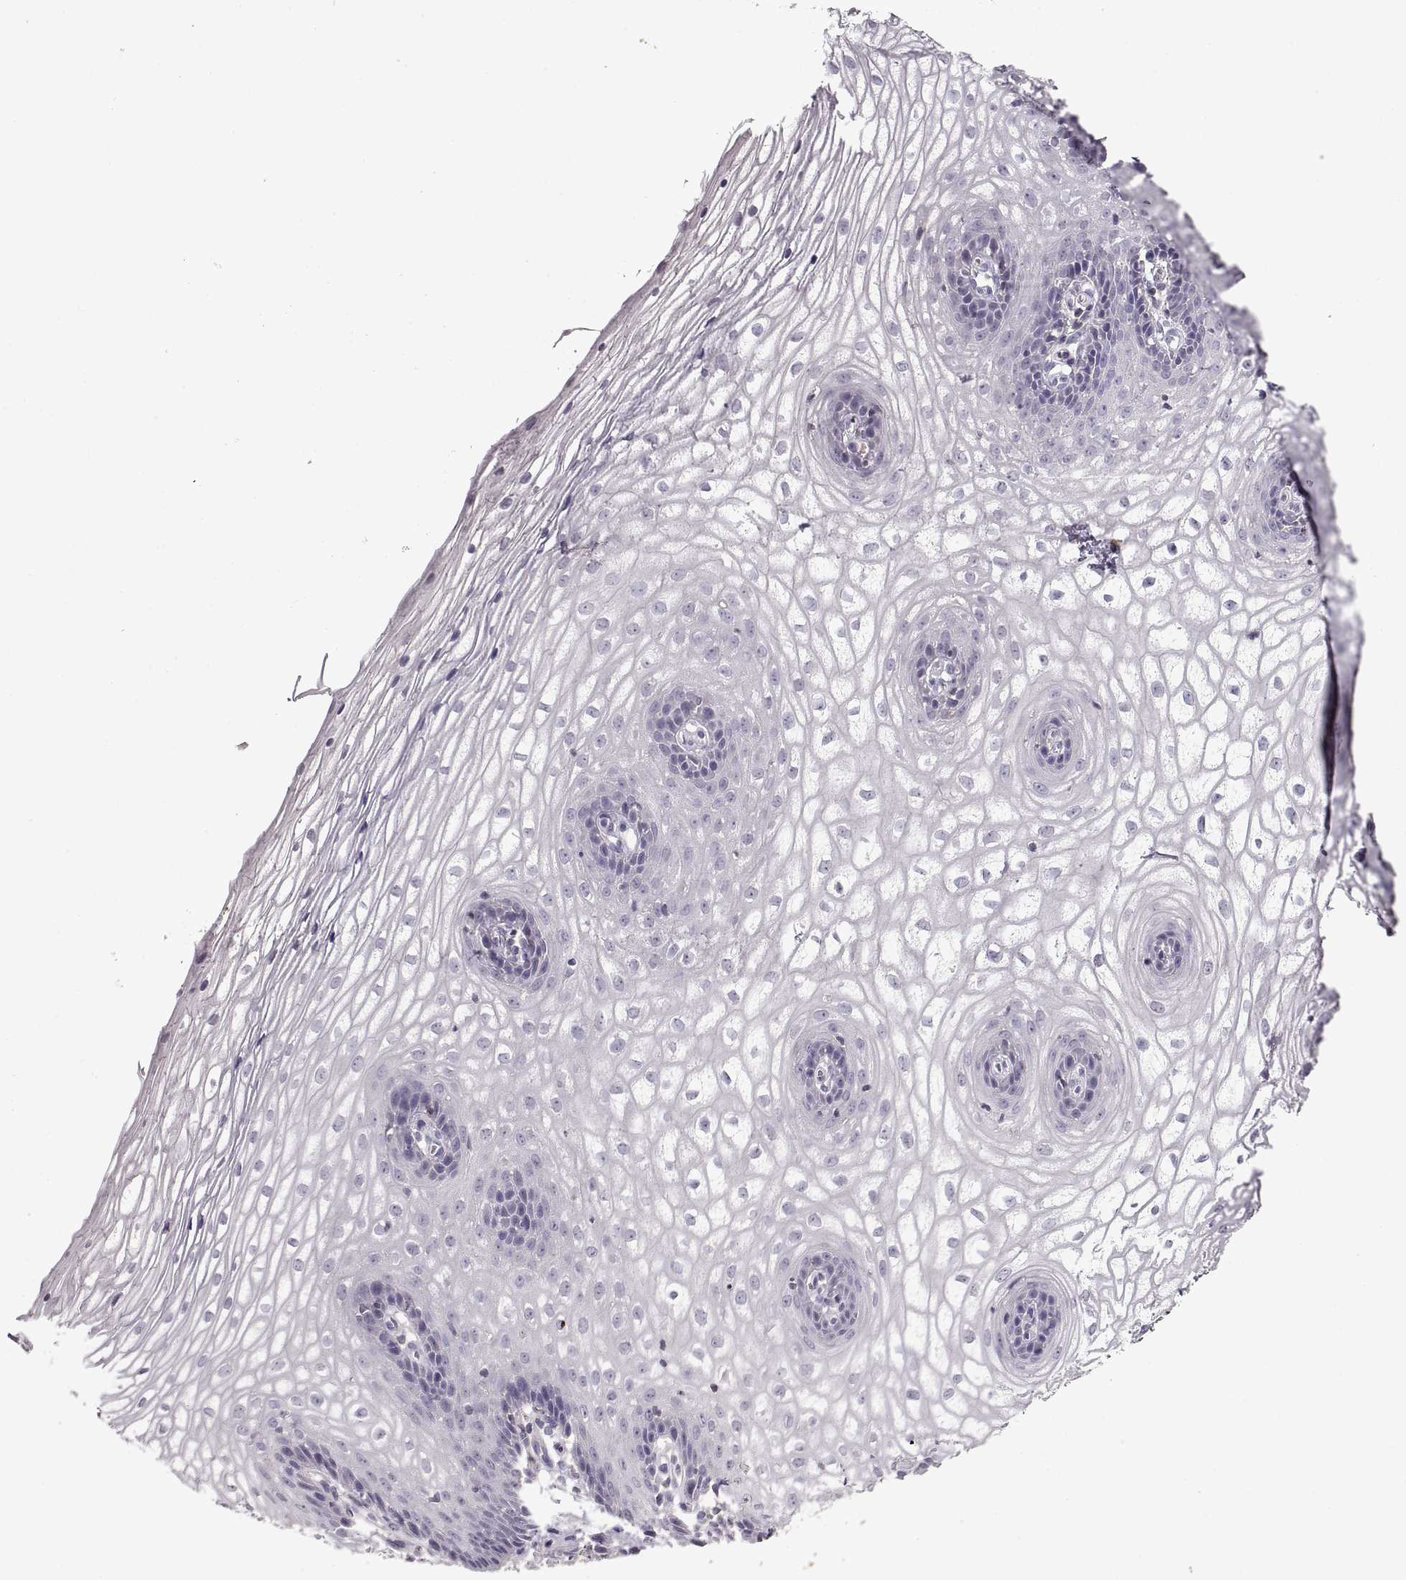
{"staining": {"intensity": "negative", "quantity": "none", "location": "none"}, "tissue": "vagina", "cell_type": "Squamous epithelial cells", "image_type": "normal", "snomed": [{"axis": "morphology", "description": "Normal tissue, NOS"}, {"axis": "topography", "description": "Vagina"}], "caption": "Benign vagina was stained to show a protein in brown. There is no significant expression in squamous epithelial cells. (Brightfield microscopy of DAB immunohistochemistry at high magnification).", "gene": "ADAM11", "patient": {"sex": "female", "age": 34}}